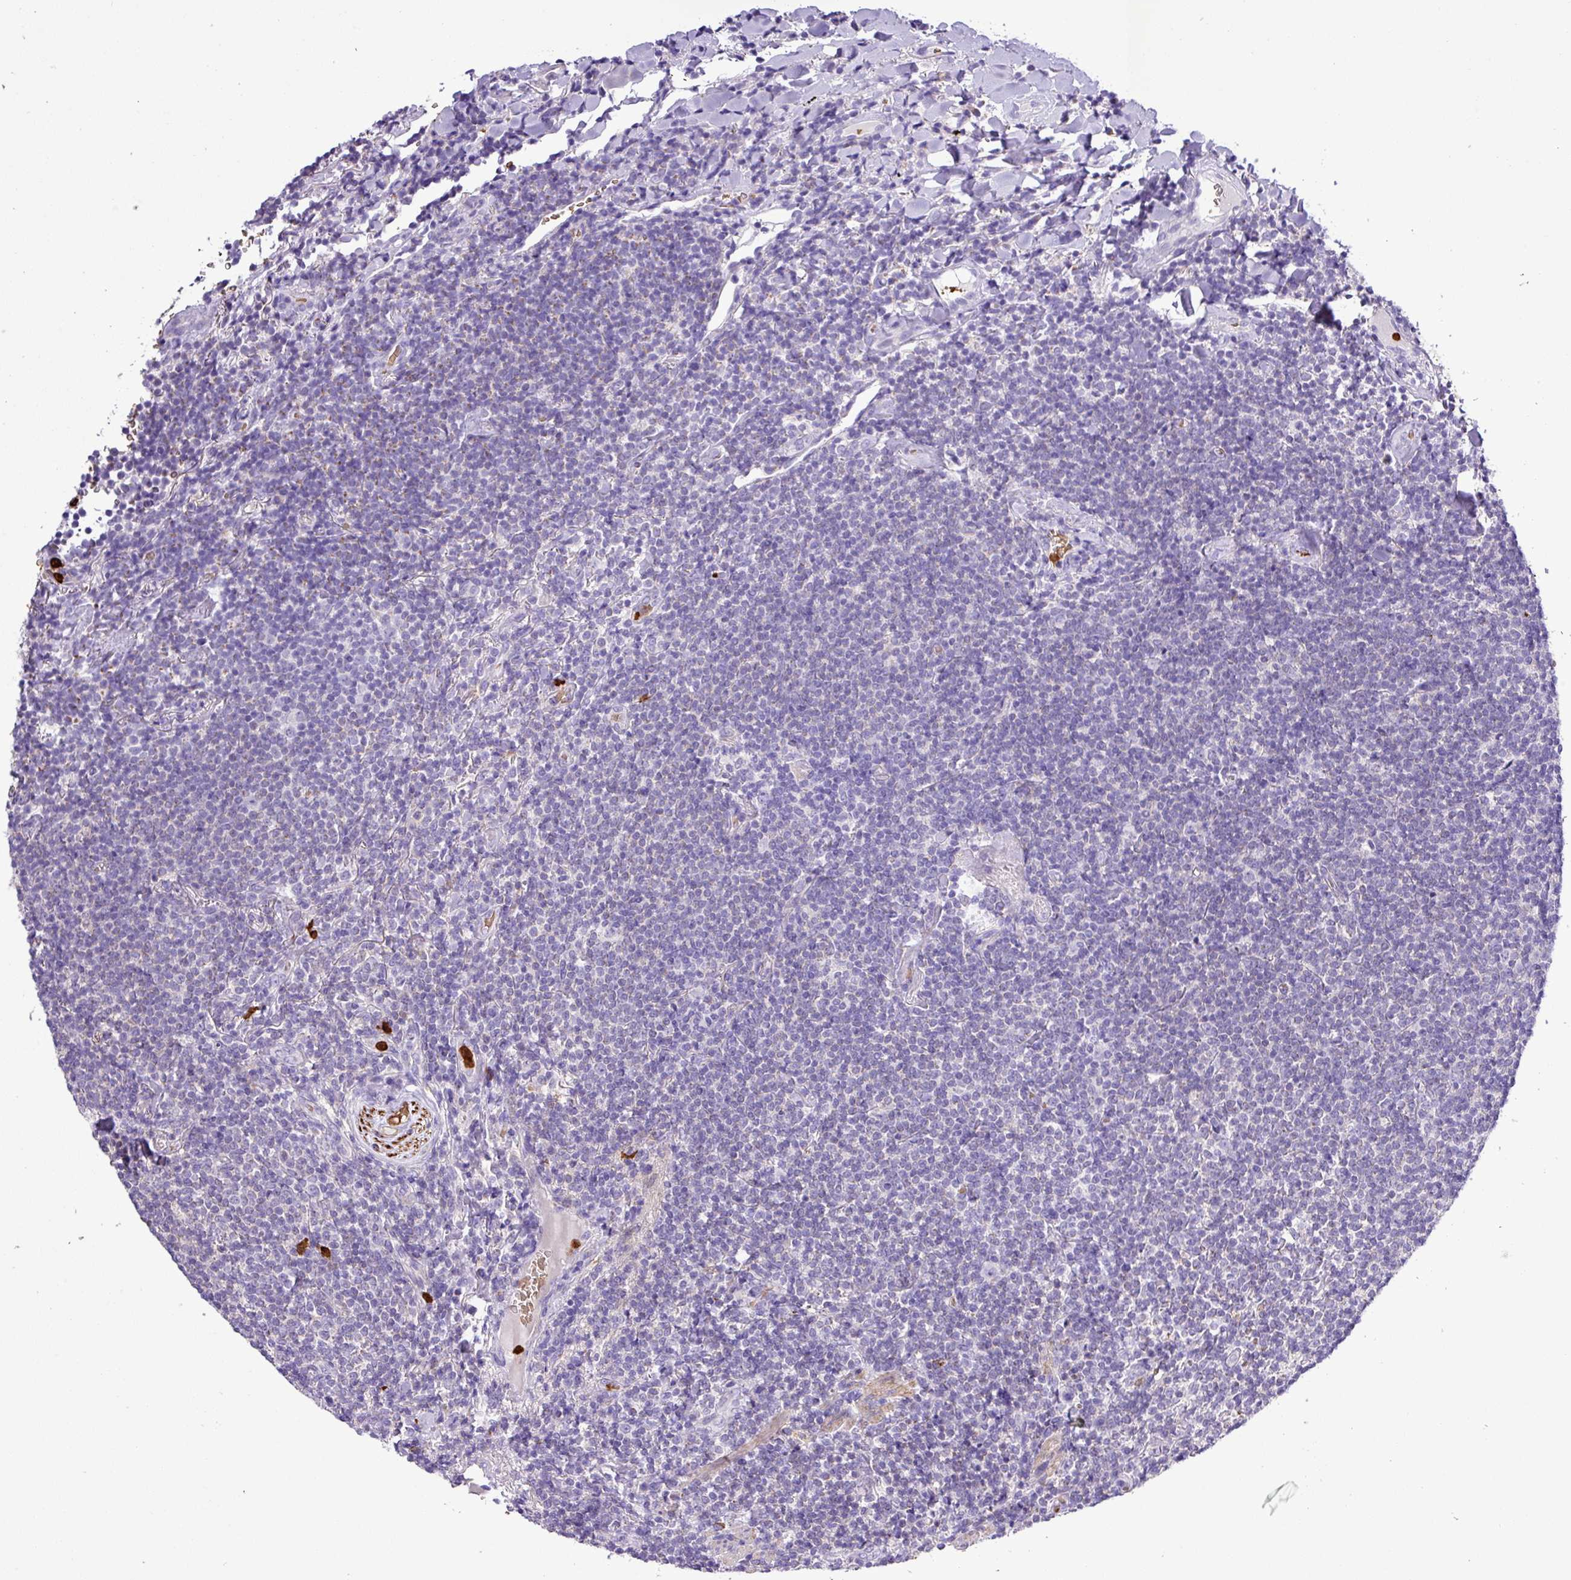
{"staining": {"intensity": "negative", "quantity": "none", "location": "none"}, "tissue": "lymphoma", "cell_type": "Tumor cells", "image_type": "cancer", "snomed": [{"axis": "morphology", "description": "Malignant lymphoma, non-Hodgkin's type, Low grade"}, {"axis": "topography", "description": "Lung"}], "caption": "Malignant lymphoma, non-Hodgkin's type (low-grade) stained for a protein using immunohistochemistry (IHC) reveals no positivity tumor cells.", "gene": "MGAT4B", "patient": {"sex": "female", "age": 71}}